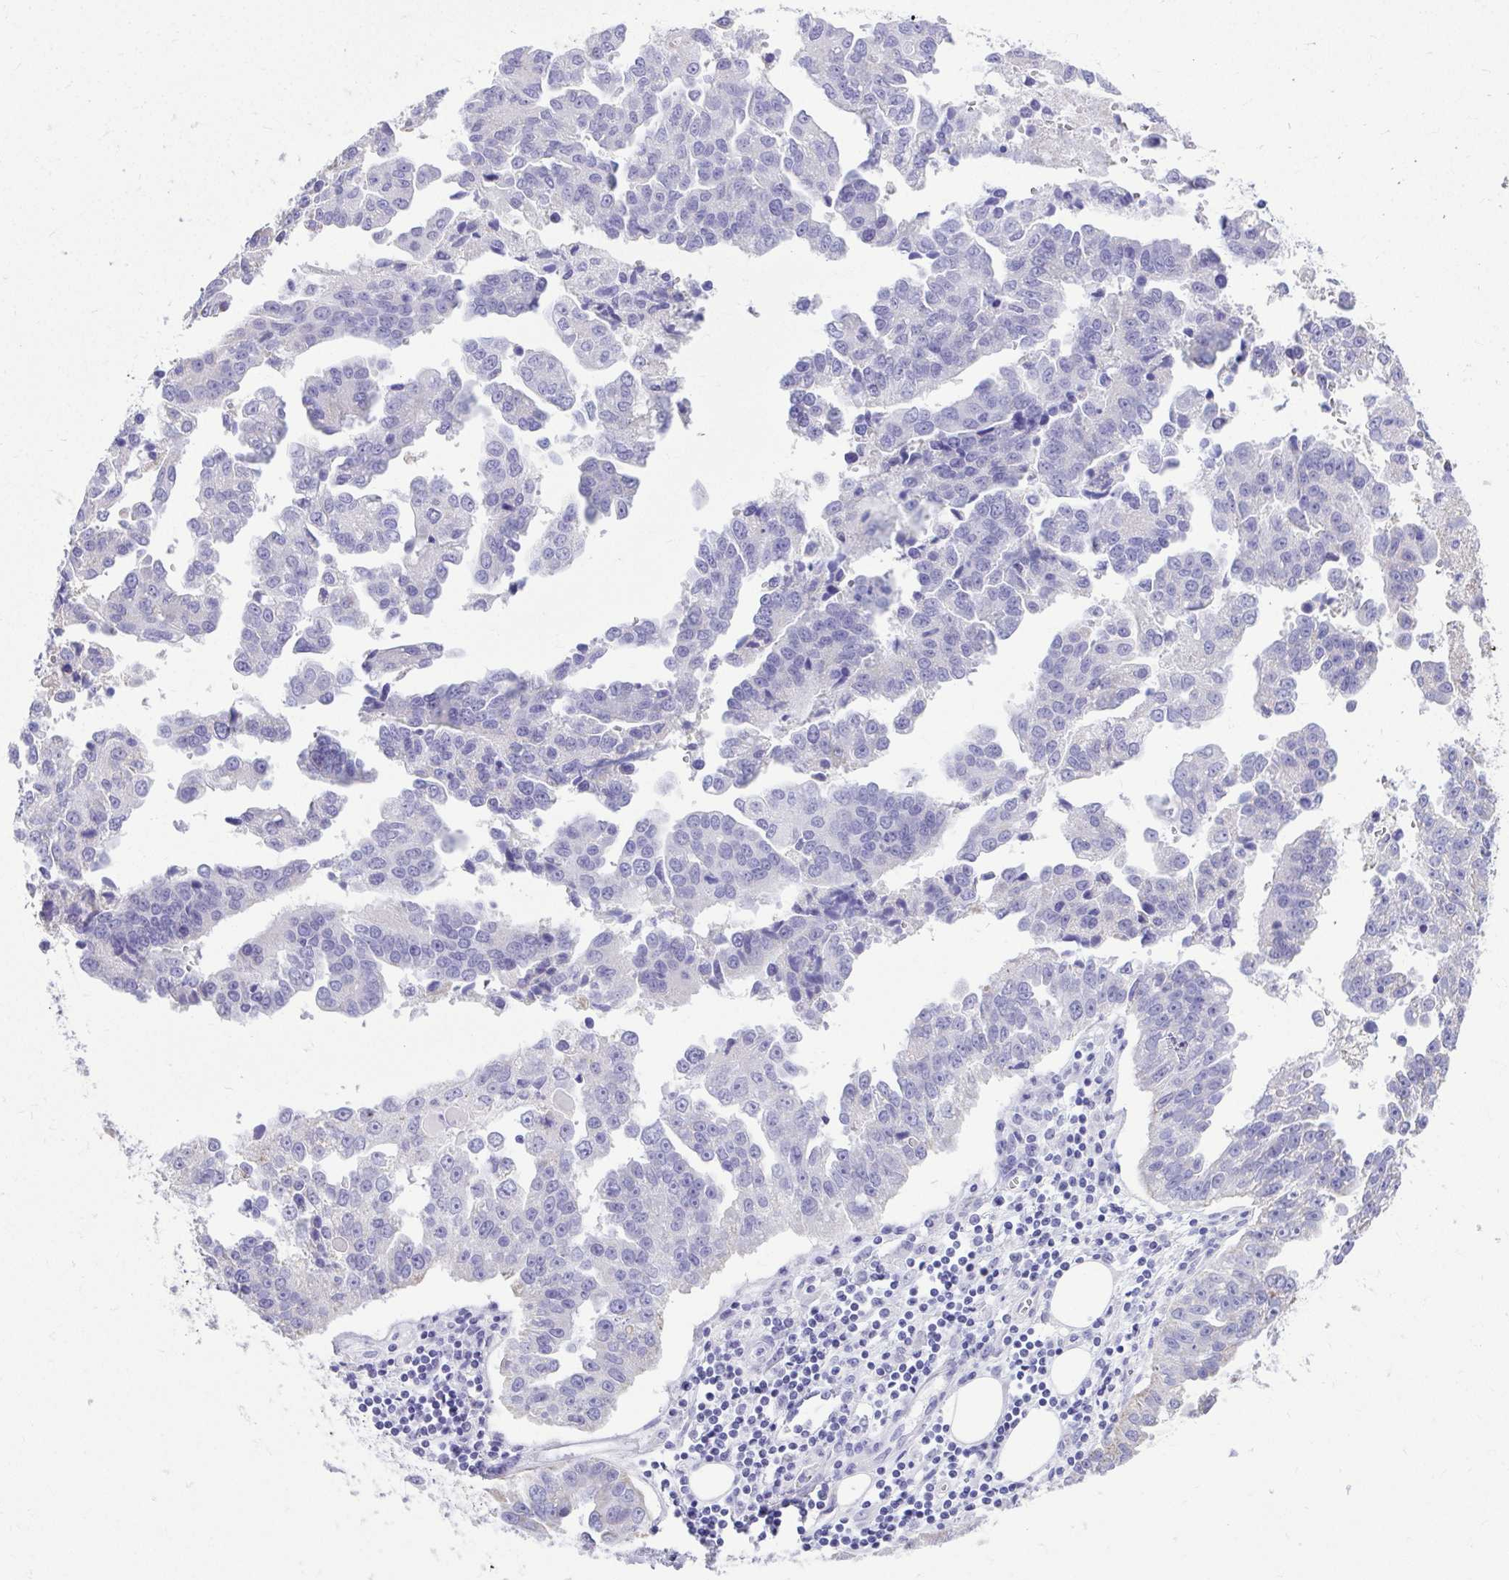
{"staining": {"intensity": "negative", "quantity": "none", "location": "none"}, "tissue": "ovarian cancer", "cell_type": "Tumor cells", "image_type": "cancer", "snomed": [{"axis": "morphology", "description": "Cystadenocarcinoma, serous, NOS"}, {"axis": "topography", "description": "Ovary"}], "caption": "High power microscopy photomicrograph of an immunohistochemistry micrograph of ovarian serous cystadenocarcinoma, revealing no significant positivity in tumor cells.", "gene": "RALYL", "patient": {"sex": "female", "age": 75}}